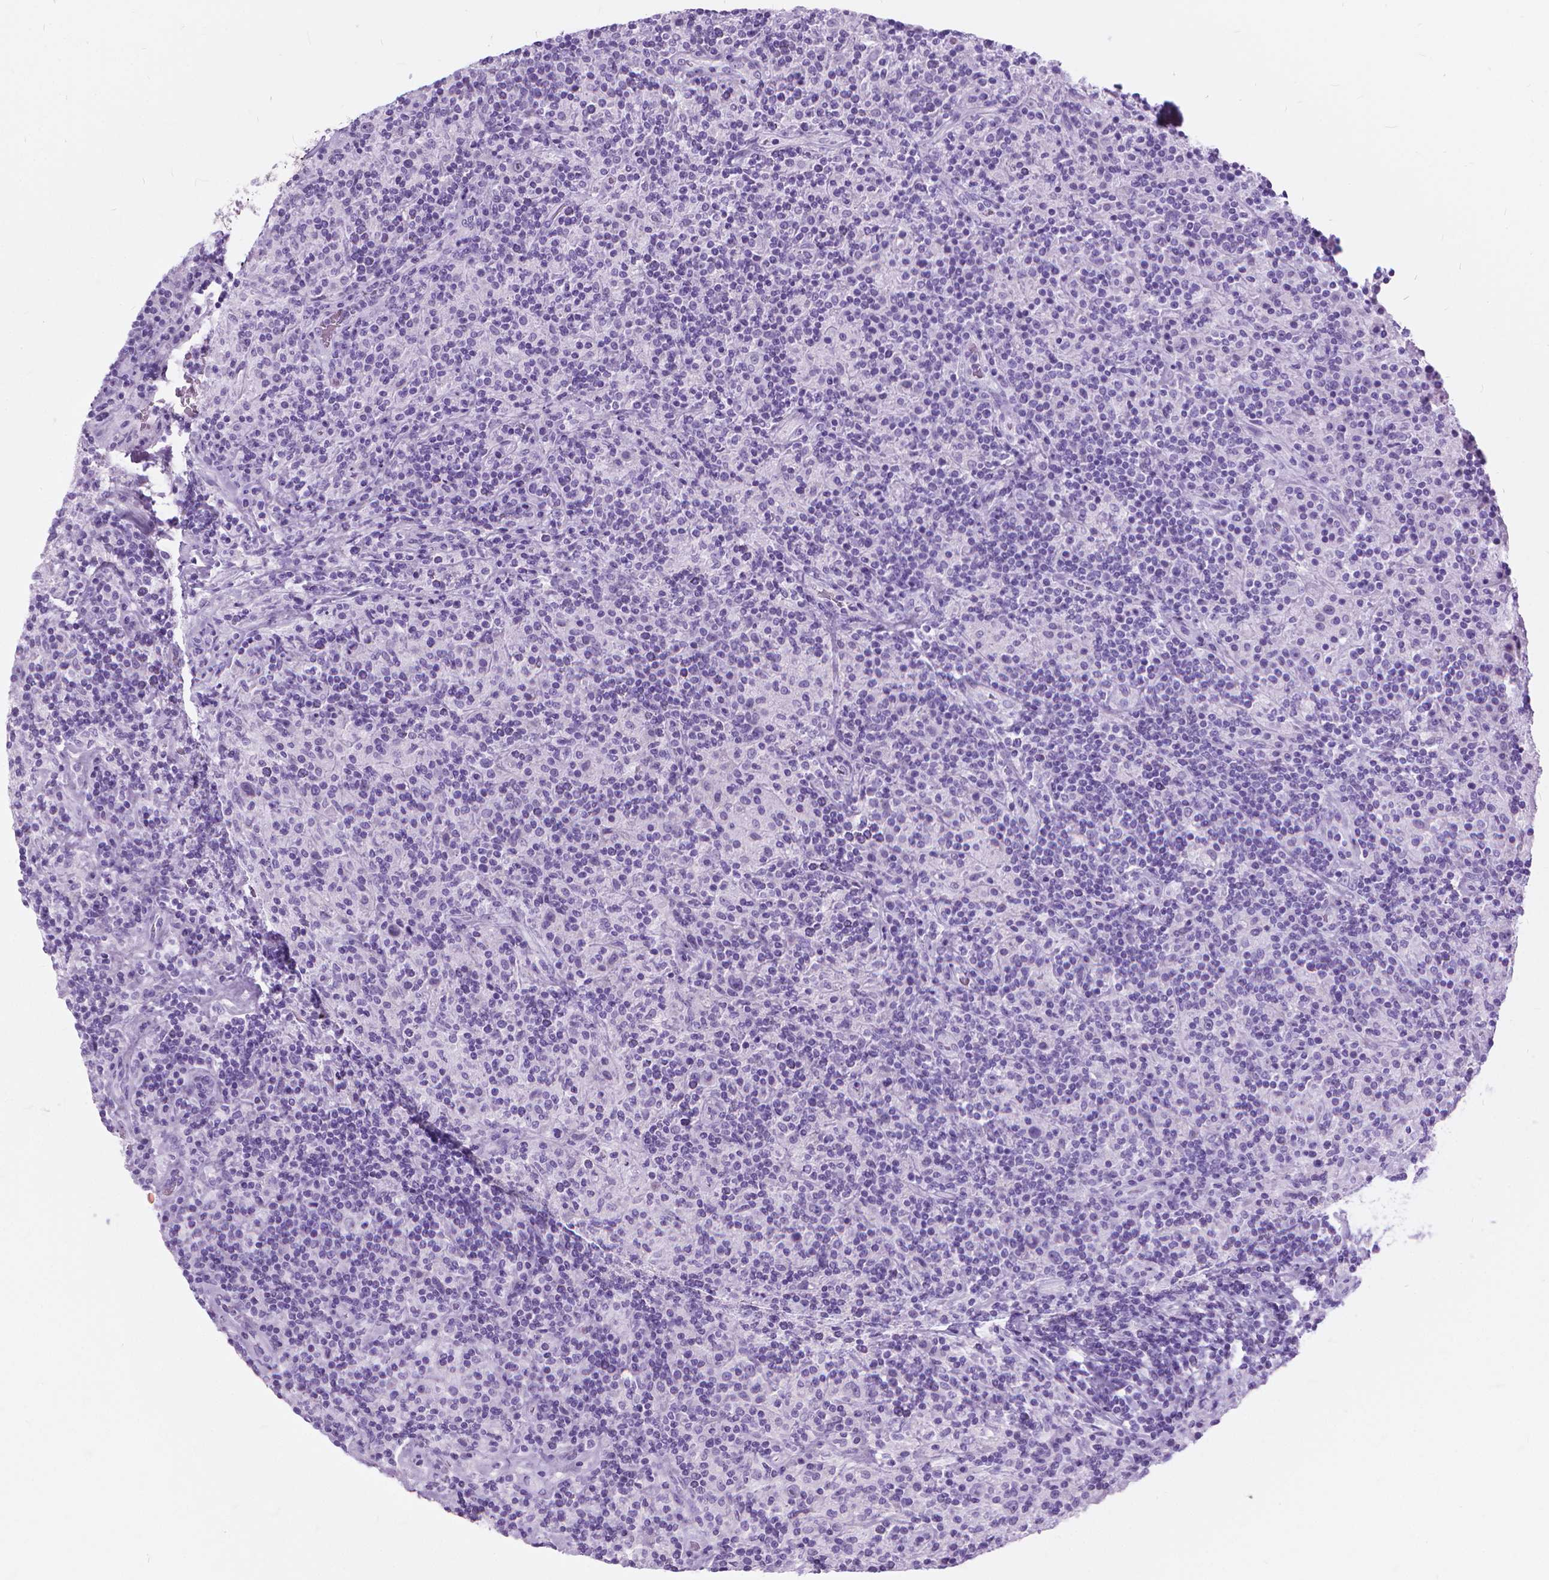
{"staining": {"intensity": "negative", "quantity": "none", "location": "none"}, "tissue": "lymphoma", "cell_type": "Tumor cells", "image_type": "cancer", "snomed": [{"axis": "morphology", "description": "Hodgkin's disease, NOS"}, {"axis": "topography", "description": "Lymph node"}], "caption": "Immunohistochemistry micrograph of neoplastic tissue: lymphoma stained with DAB shows no significant protein staining in tumor cells.", "gene": "HTR2B", "patient": {"sex": "male", "age": 70}}